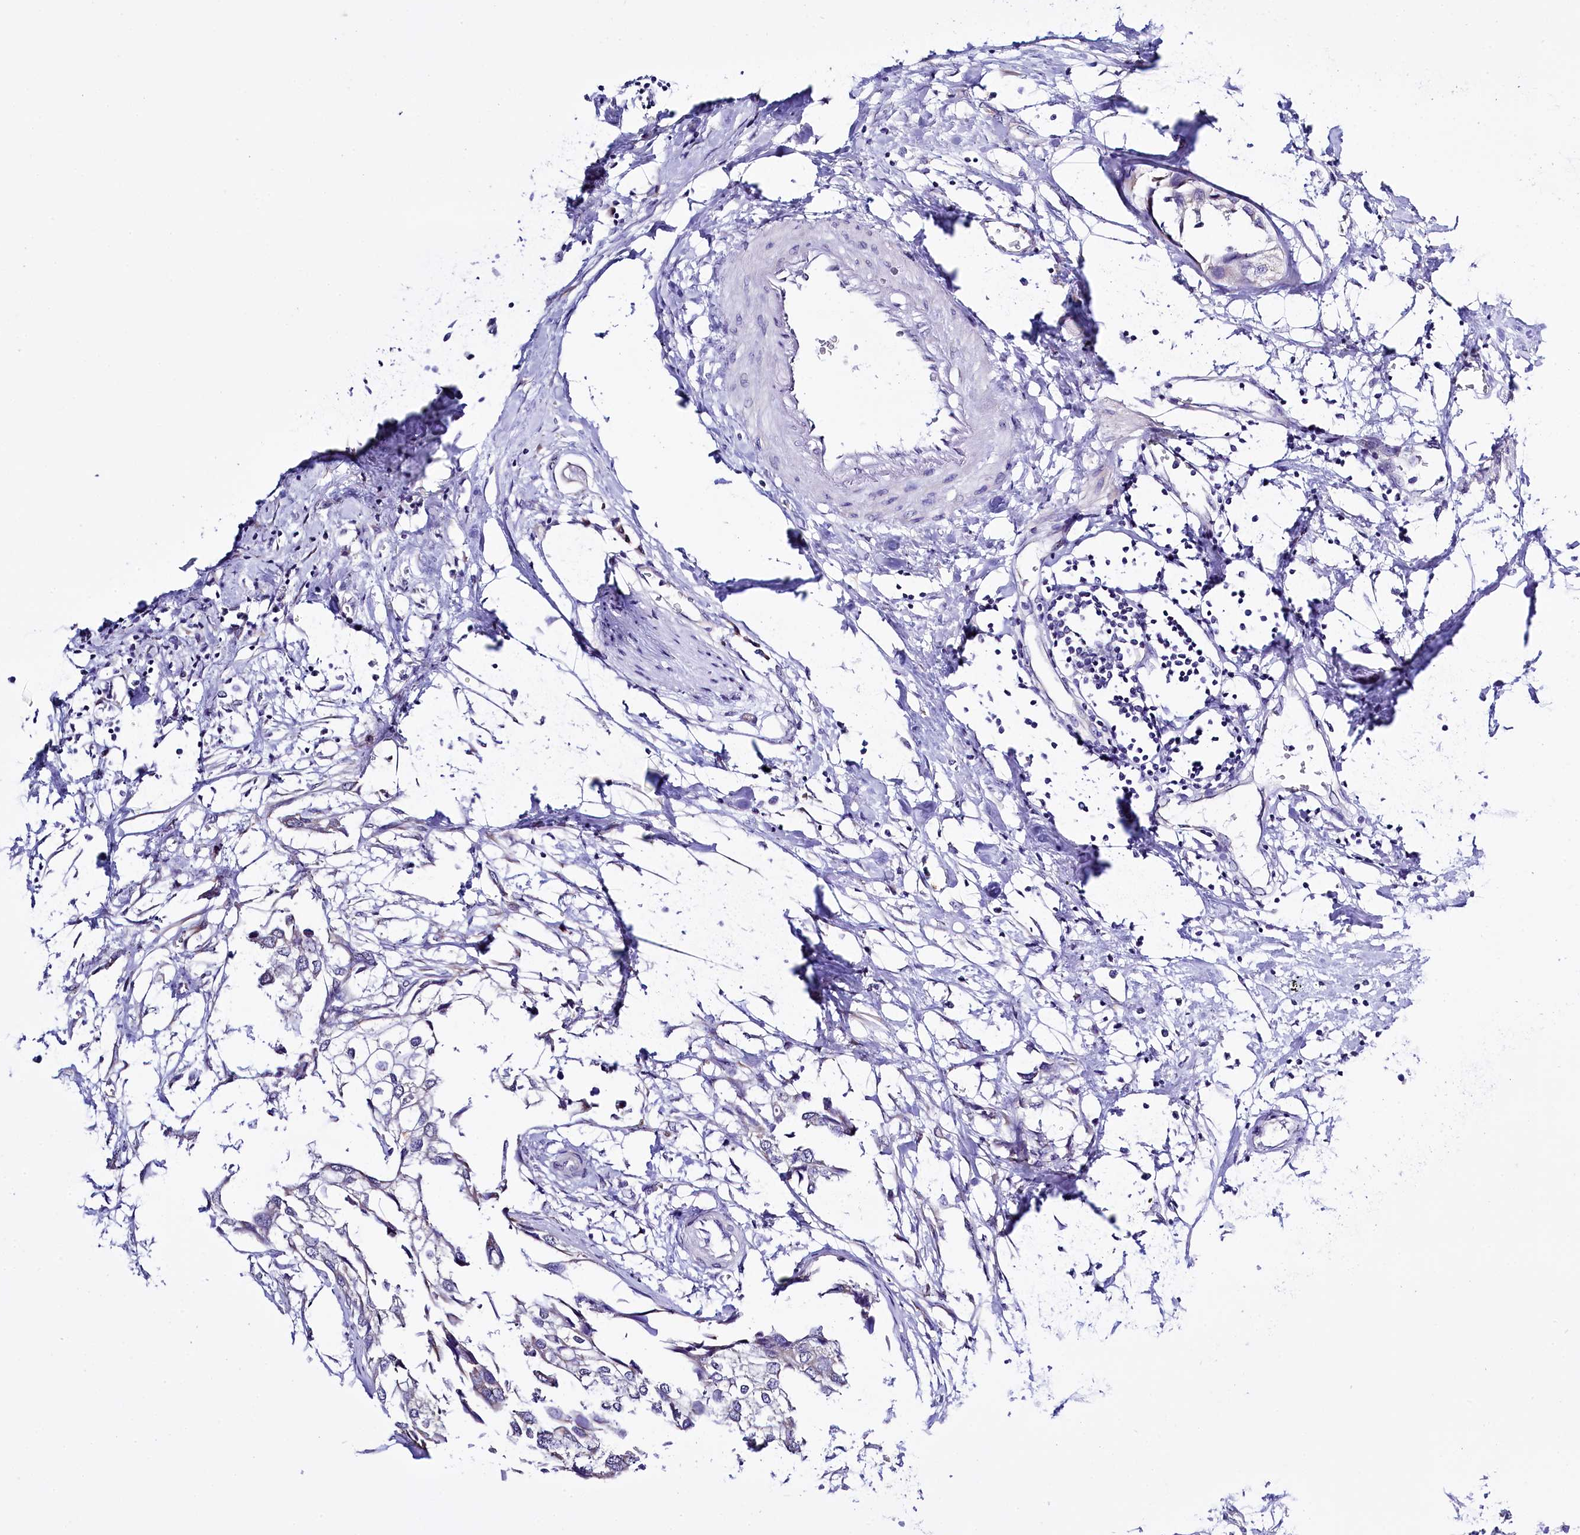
{"staining": {"intensity": "negative", "quantity": "none", "location": "none"}, "tissue": "urothelial cancer", "cell_type": "Tumor cells", "image_type": "cancer", "snomed": [{"axis": "morphology", "description": "Urothelial carcinoma, High grade"}, {"axis": "topography", "description": "Urinary bladder"}], "caption": "Immunohistochemistry (IHC) histopathology image of neoplastic tissue: human urothelial cancer stained with DAB (3,3'-diaminobenzidine) displays no significant protein expression in tumor cells.", "gene": "SPATS2", "patient": {"sex": "male", "age": 64}}